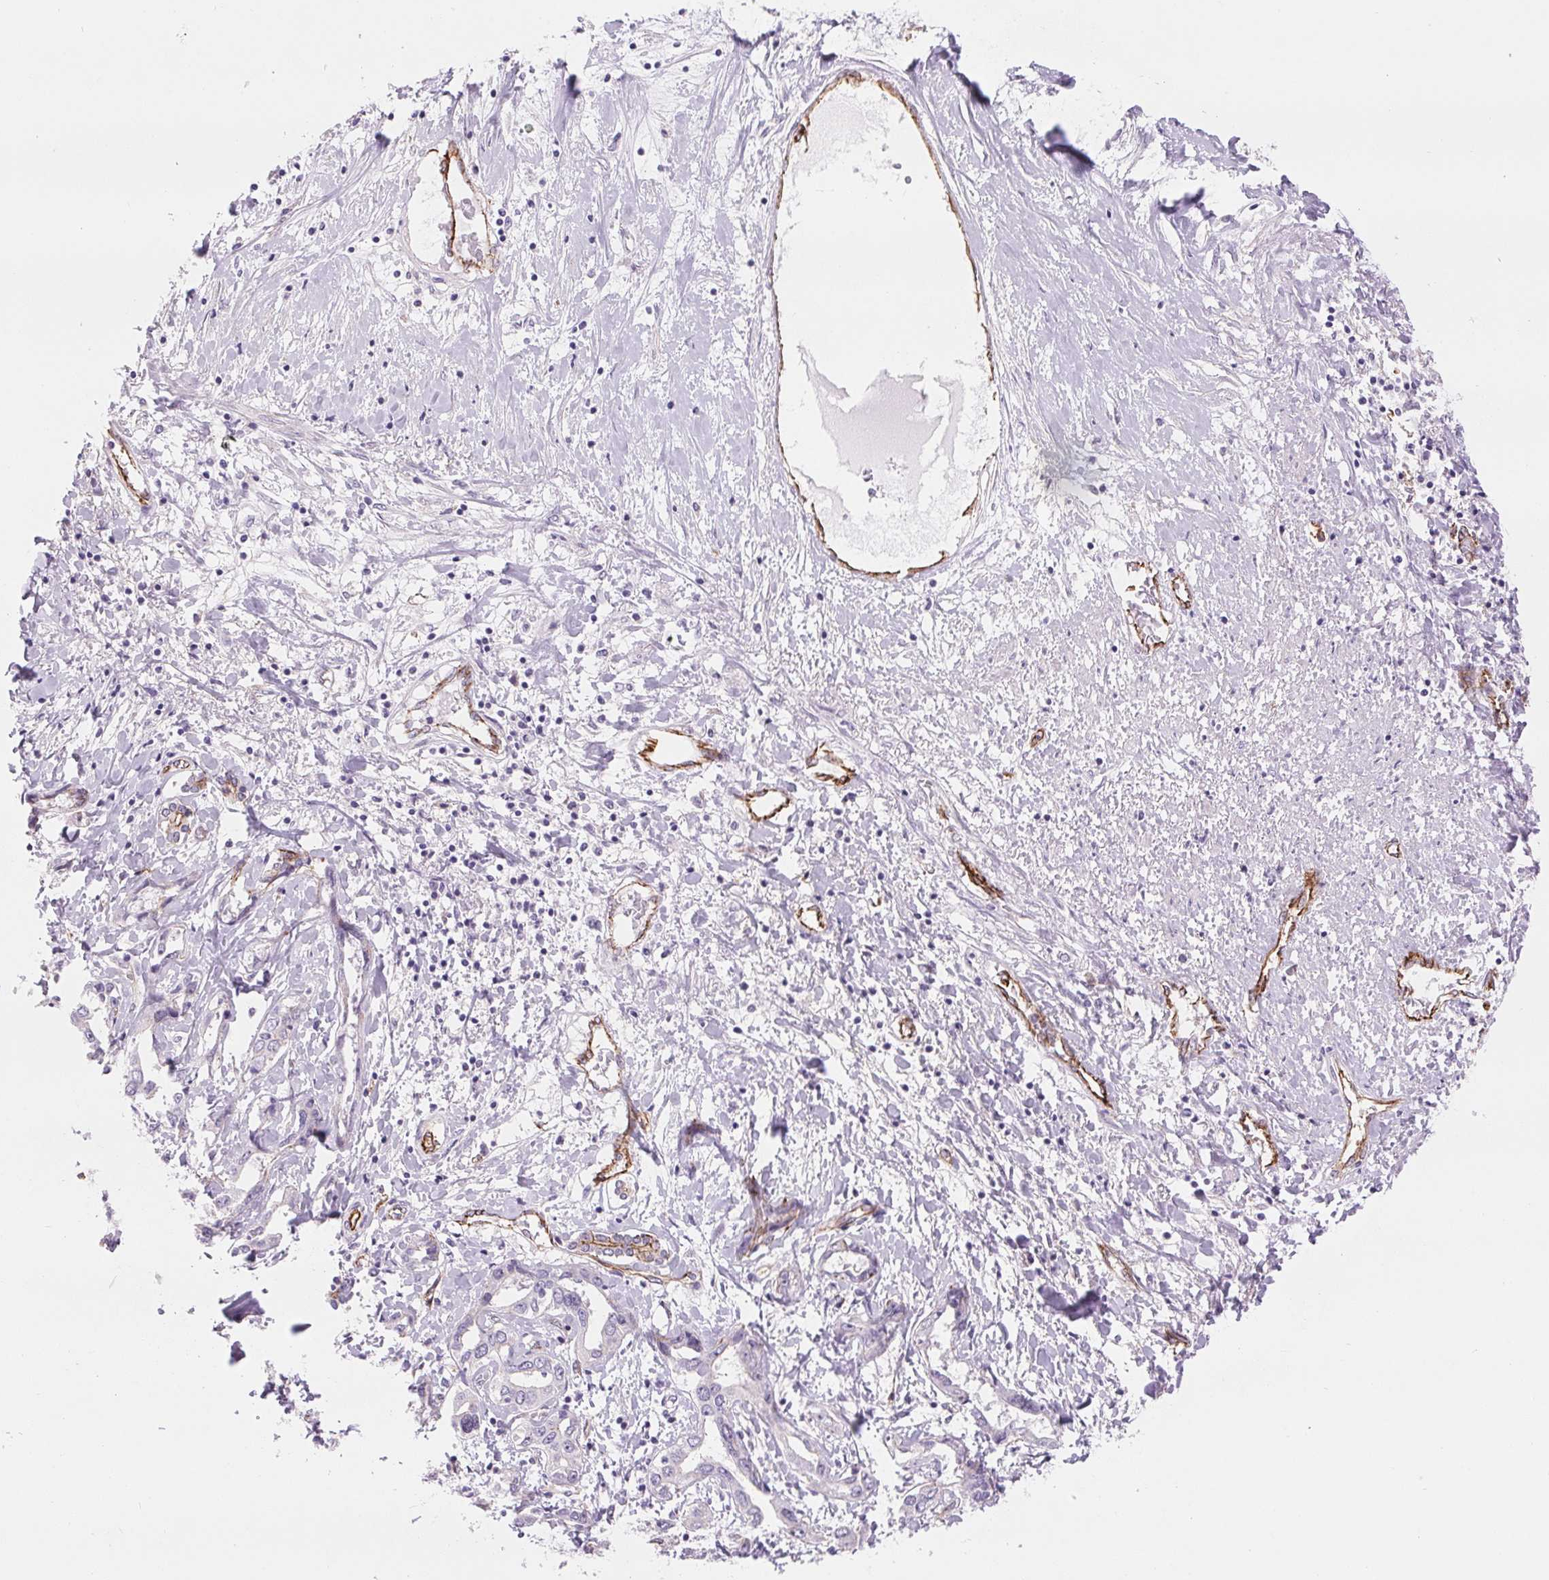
{"staining": {"intensity": "negative", "quantity": "none", "location": "none"}, "tissue": "liver cancer", "cell_type": "Tumor cells", "image_type": "cancer", "snomed": [{"axis": "morphology", "description": "Cholangiocarcinoma"}, {"axis": "topography", "description": "Liver"}], "caption": "A histopathology image of human liver cancer (cholangiocarcinoma) is negative for staining in tumor cells.", "gene": "DIXDC1", "patient": {"sex": "male", "age": 59}}